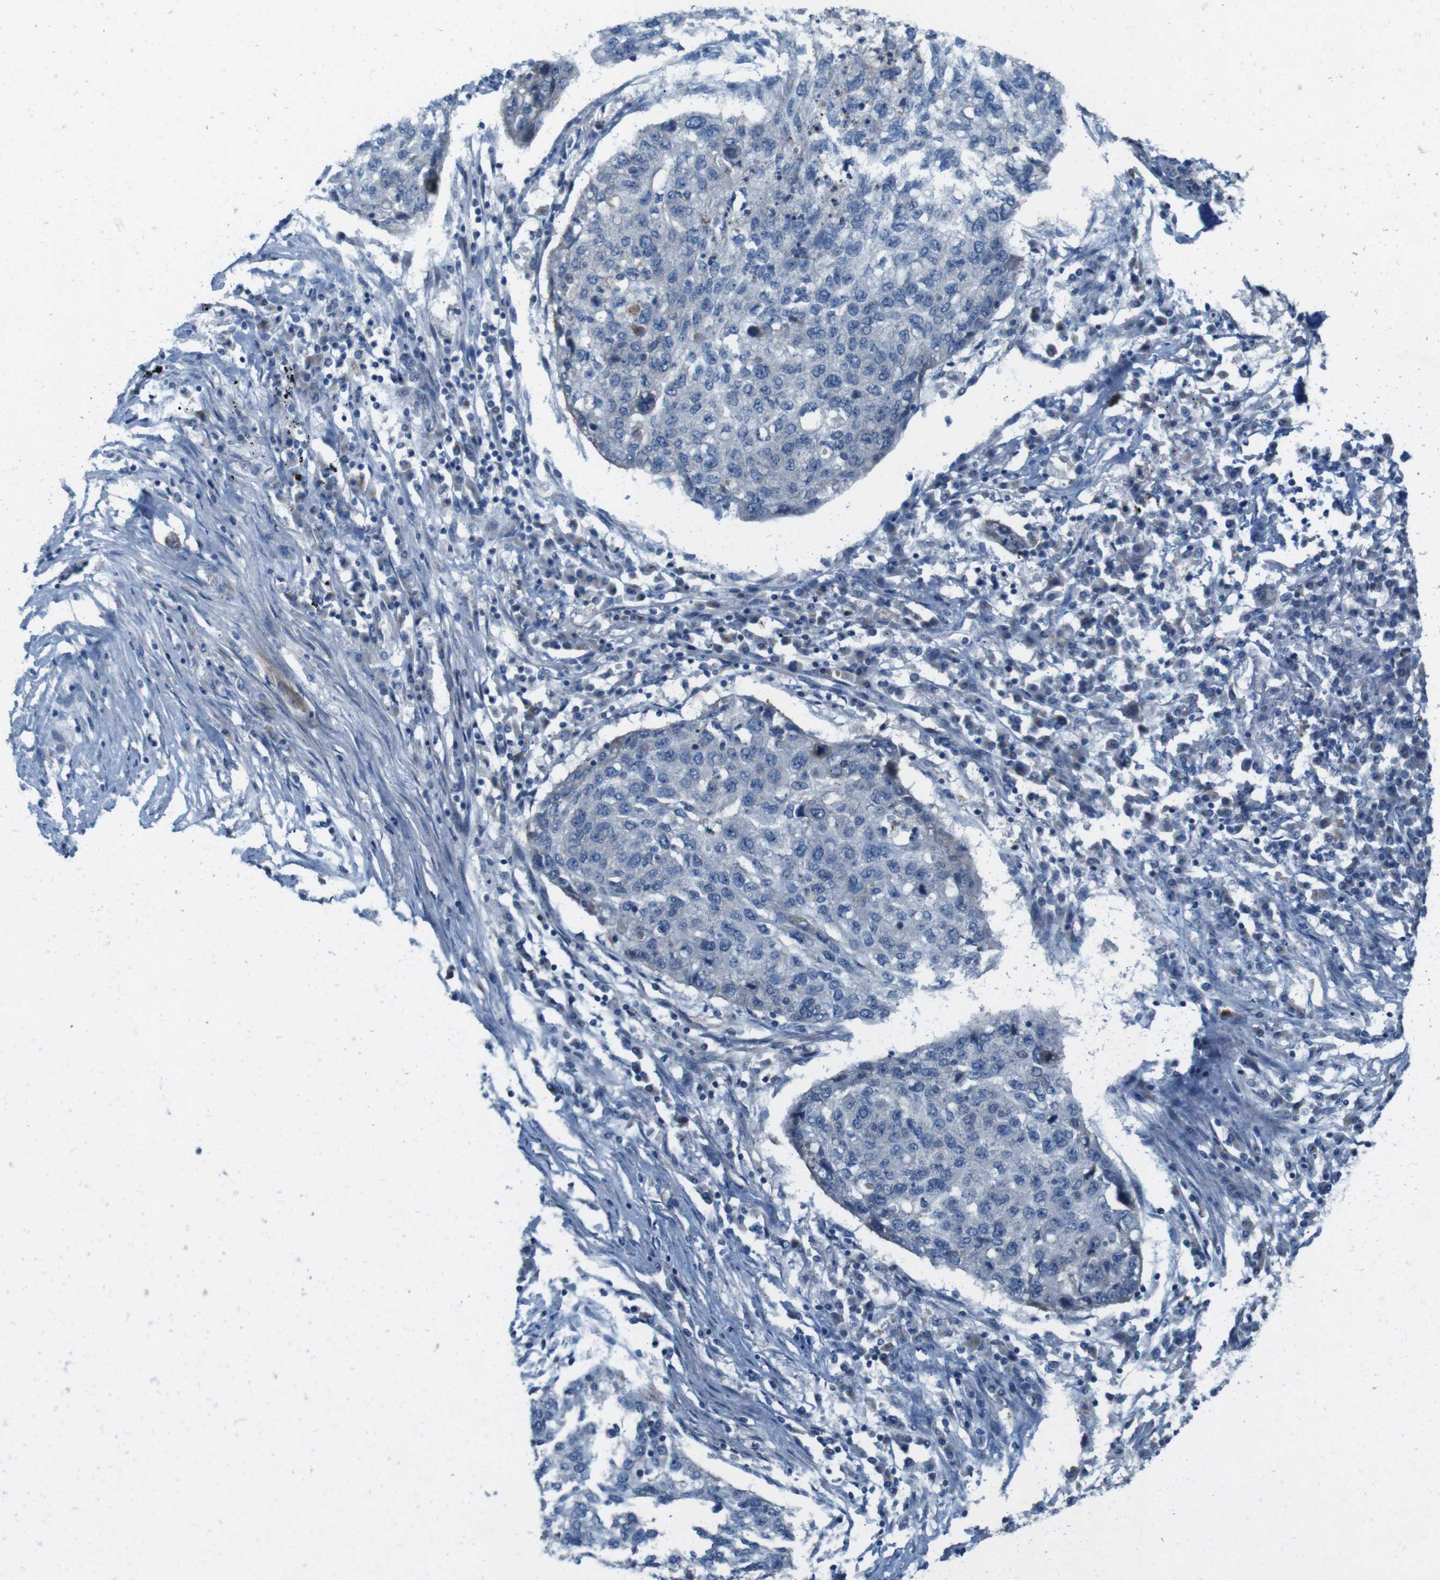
{"staining": {"intensity": "negative", "quantity": "none", "location": "none"}, "tissue": "lung cancer", "cell_type": "Tumor cells", "image_type": "cancer", "snomed": [{"axis": "morphology", "description": "Squamous cell carcinoma, NOS"}, {"axis": "topography", "description": "Lung"}], "caption": "Protein analysis of lung cancer exhibits no significant positivity in tumor cells.", "gene": "SKI", "patient": {"sex": "female", "age": 63}}